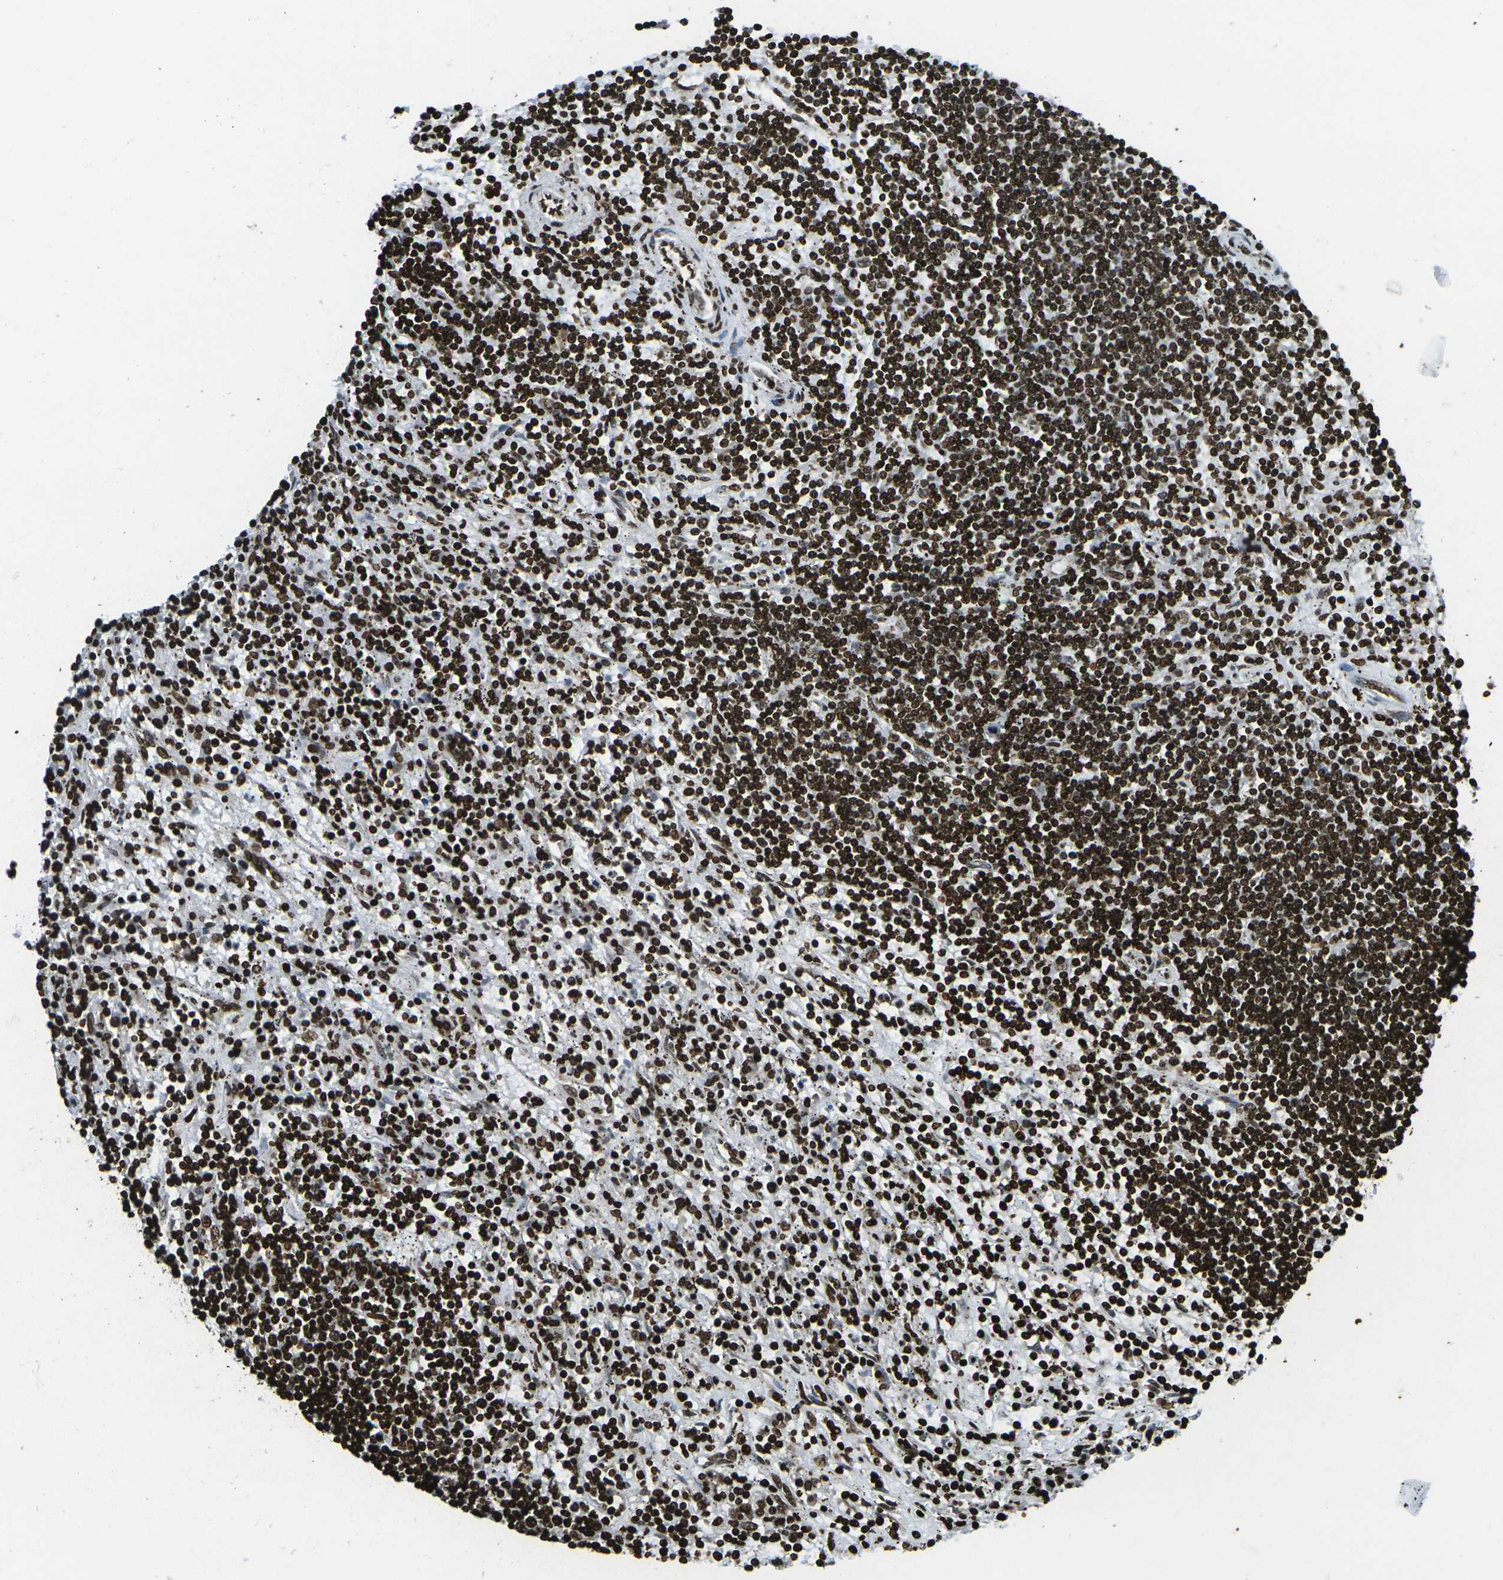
{"staining": {"intensity": "strong", "quantity": ">75%", "location": "nuclear"}, "tissue": "lymphoma", "cell_type": "Tumor cells", "image_type": "cancer", "snomed": [{"axis": "morphology", "description": "Malignant lymphoma, non-Hodgkin's type, Low grade"}, {"axis": "topography", "description": "Spleen"}], "caption": "A micrograph showing strong nuclear positivity in about >75% of tumor cells in lymphoma, as visualized by brown immunohistochemical staining.", "gene": "H1-2", "patient": {"sex": "male", "age": 76}}